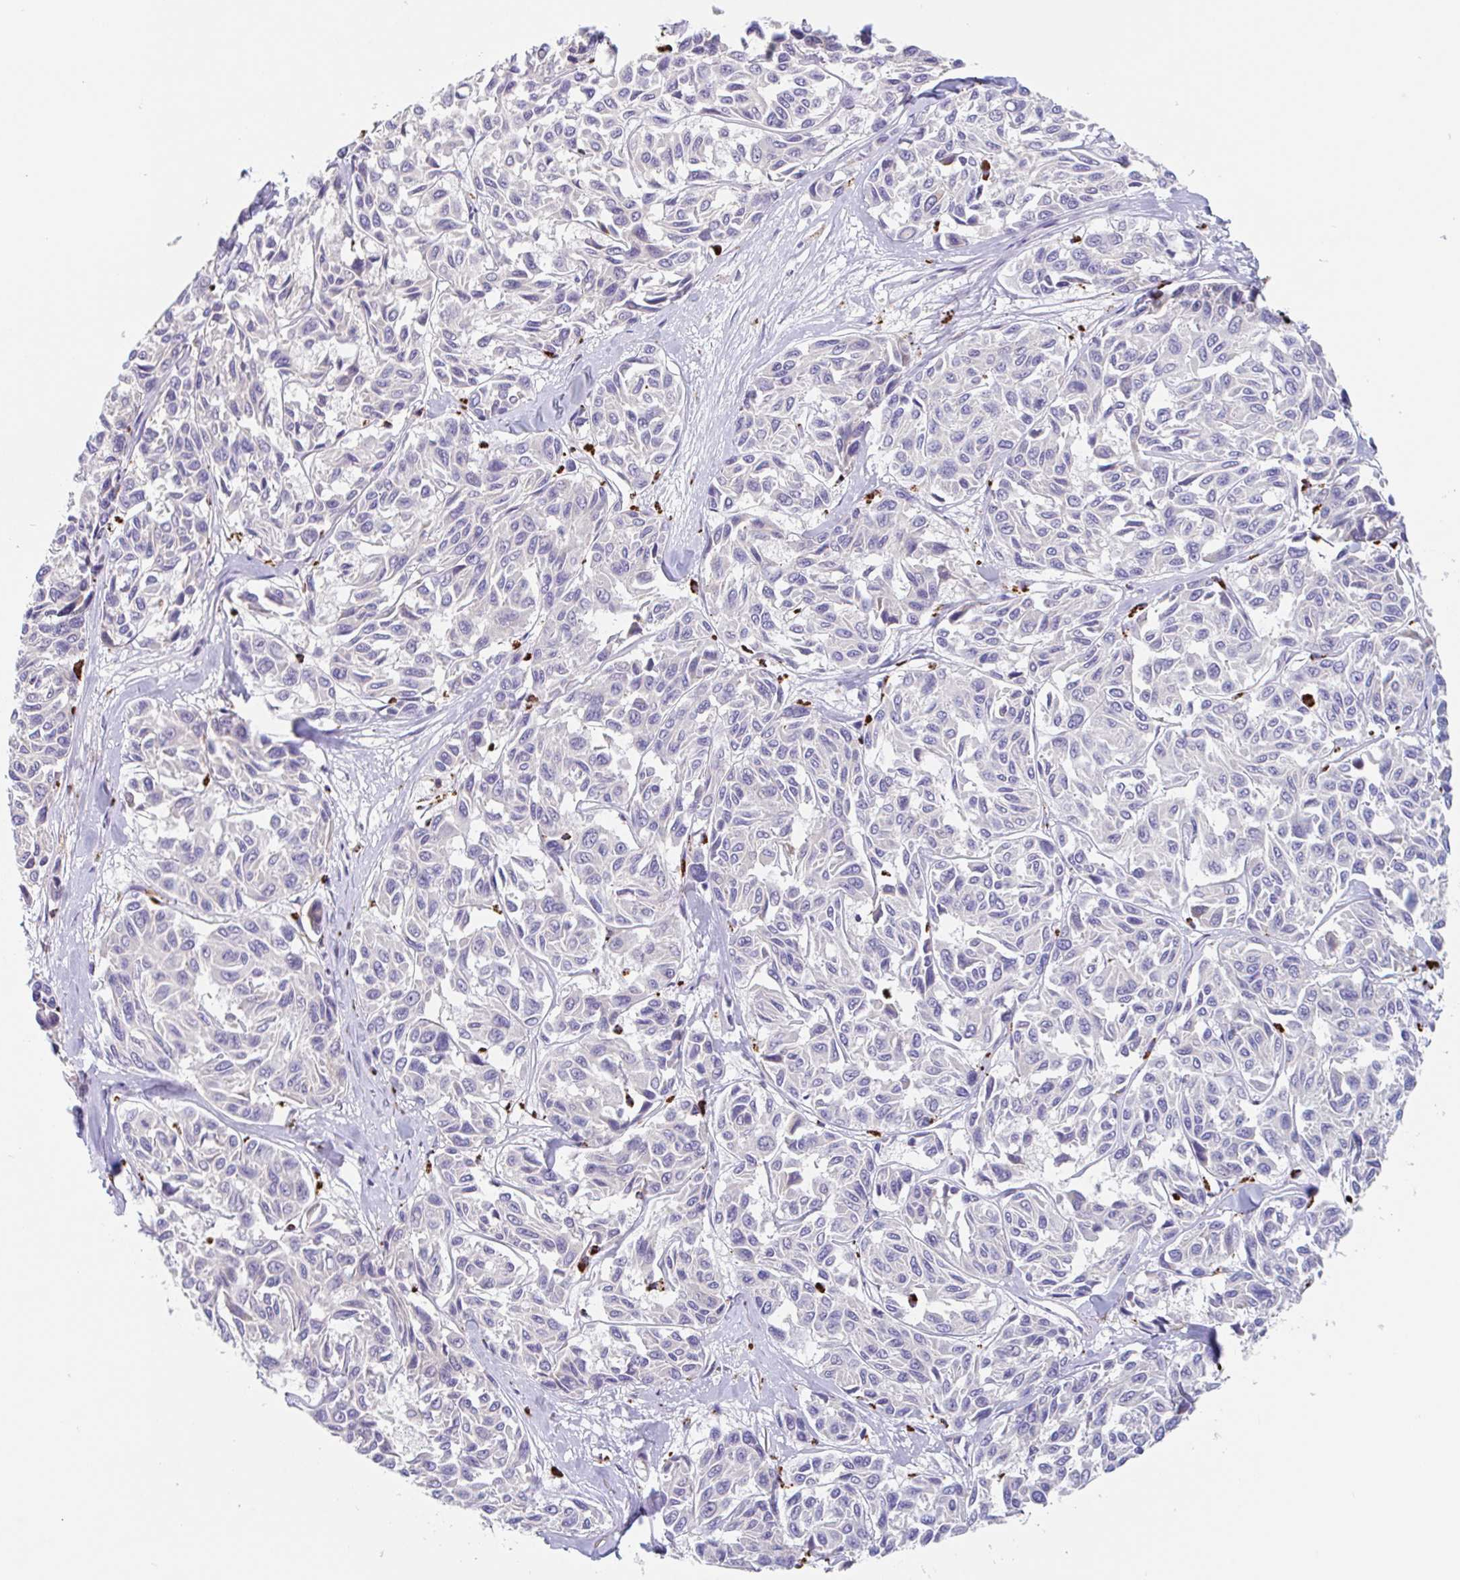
{"staining": {"intensity": "negative", "quantity": "none", "location": "none"}, "tissue": "melanoma", "cell_type": "Tumor cells", "image_type": "cancer", "snomed": [{"axis": "morphology", "description": "Malignant melanoma, NOS"}, {"axis": "topography", "description": "Skin"}], "caption": "Tumor cells are negative for brown protein staining in melanoma. (DAB (3,3'-diaminobenzidine) immunohistochemistry (IHC) with hematoxylin counter stain).", "gene": "LENG9", "patient": {"sex": "female", "age": 66}}